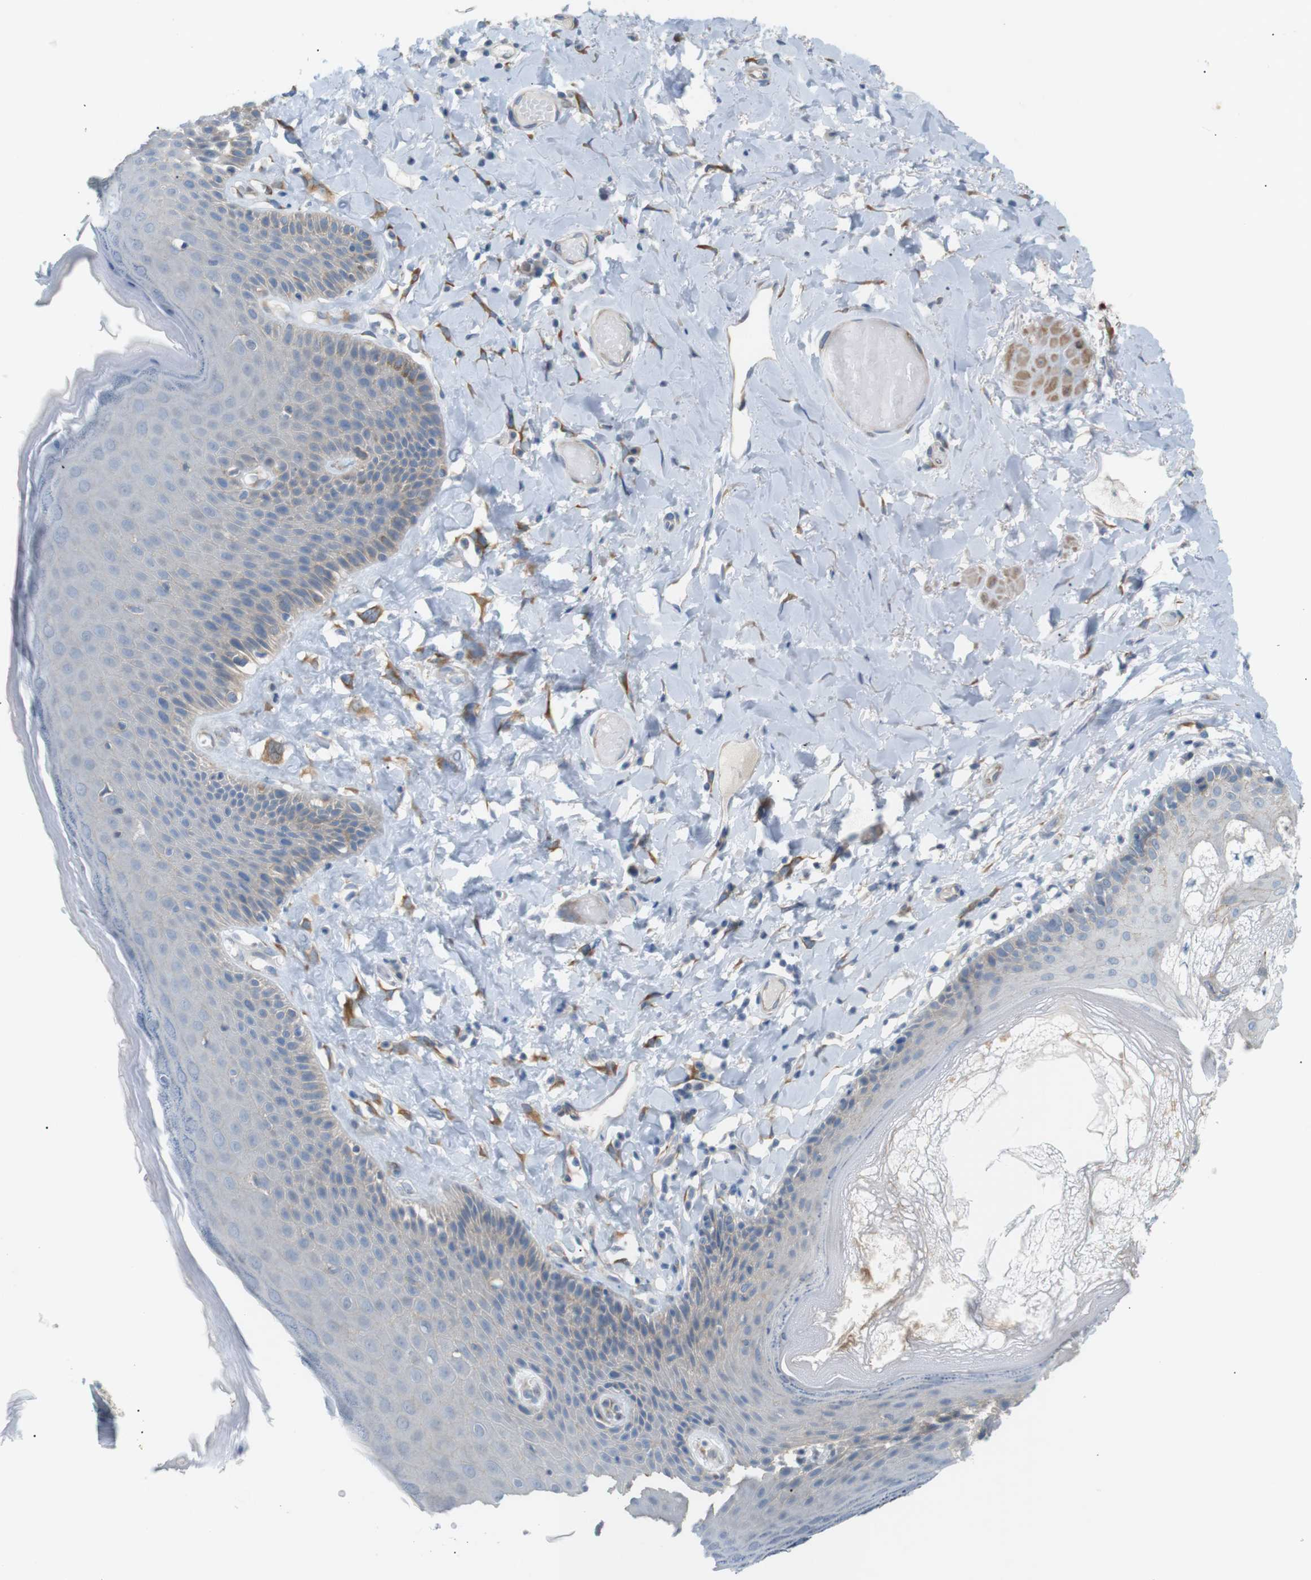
{"staining": {"intensity": "weak", "quantity": "<25%", "location": "cytoplasmic/membranous"}, "tissue": "skin", "cell_type": "Epidermal cells", "image_type": "normal", "snomed": [{"axis": "morphology", "description": "Normal tissue, NOS"}, {"axis": "topography", "description": "Anal"}], "caption": "Skin was stained to show a protein in brown. There is no significant positivity in epidermal cells. Brightfield microscopy of immunohistochemistry (IHC) stained with DAB (brown) and hematoxylin (blue), captured at high magnification.", "gene": "MTARC2", "patient": {"sex": "male", "age": 69}}